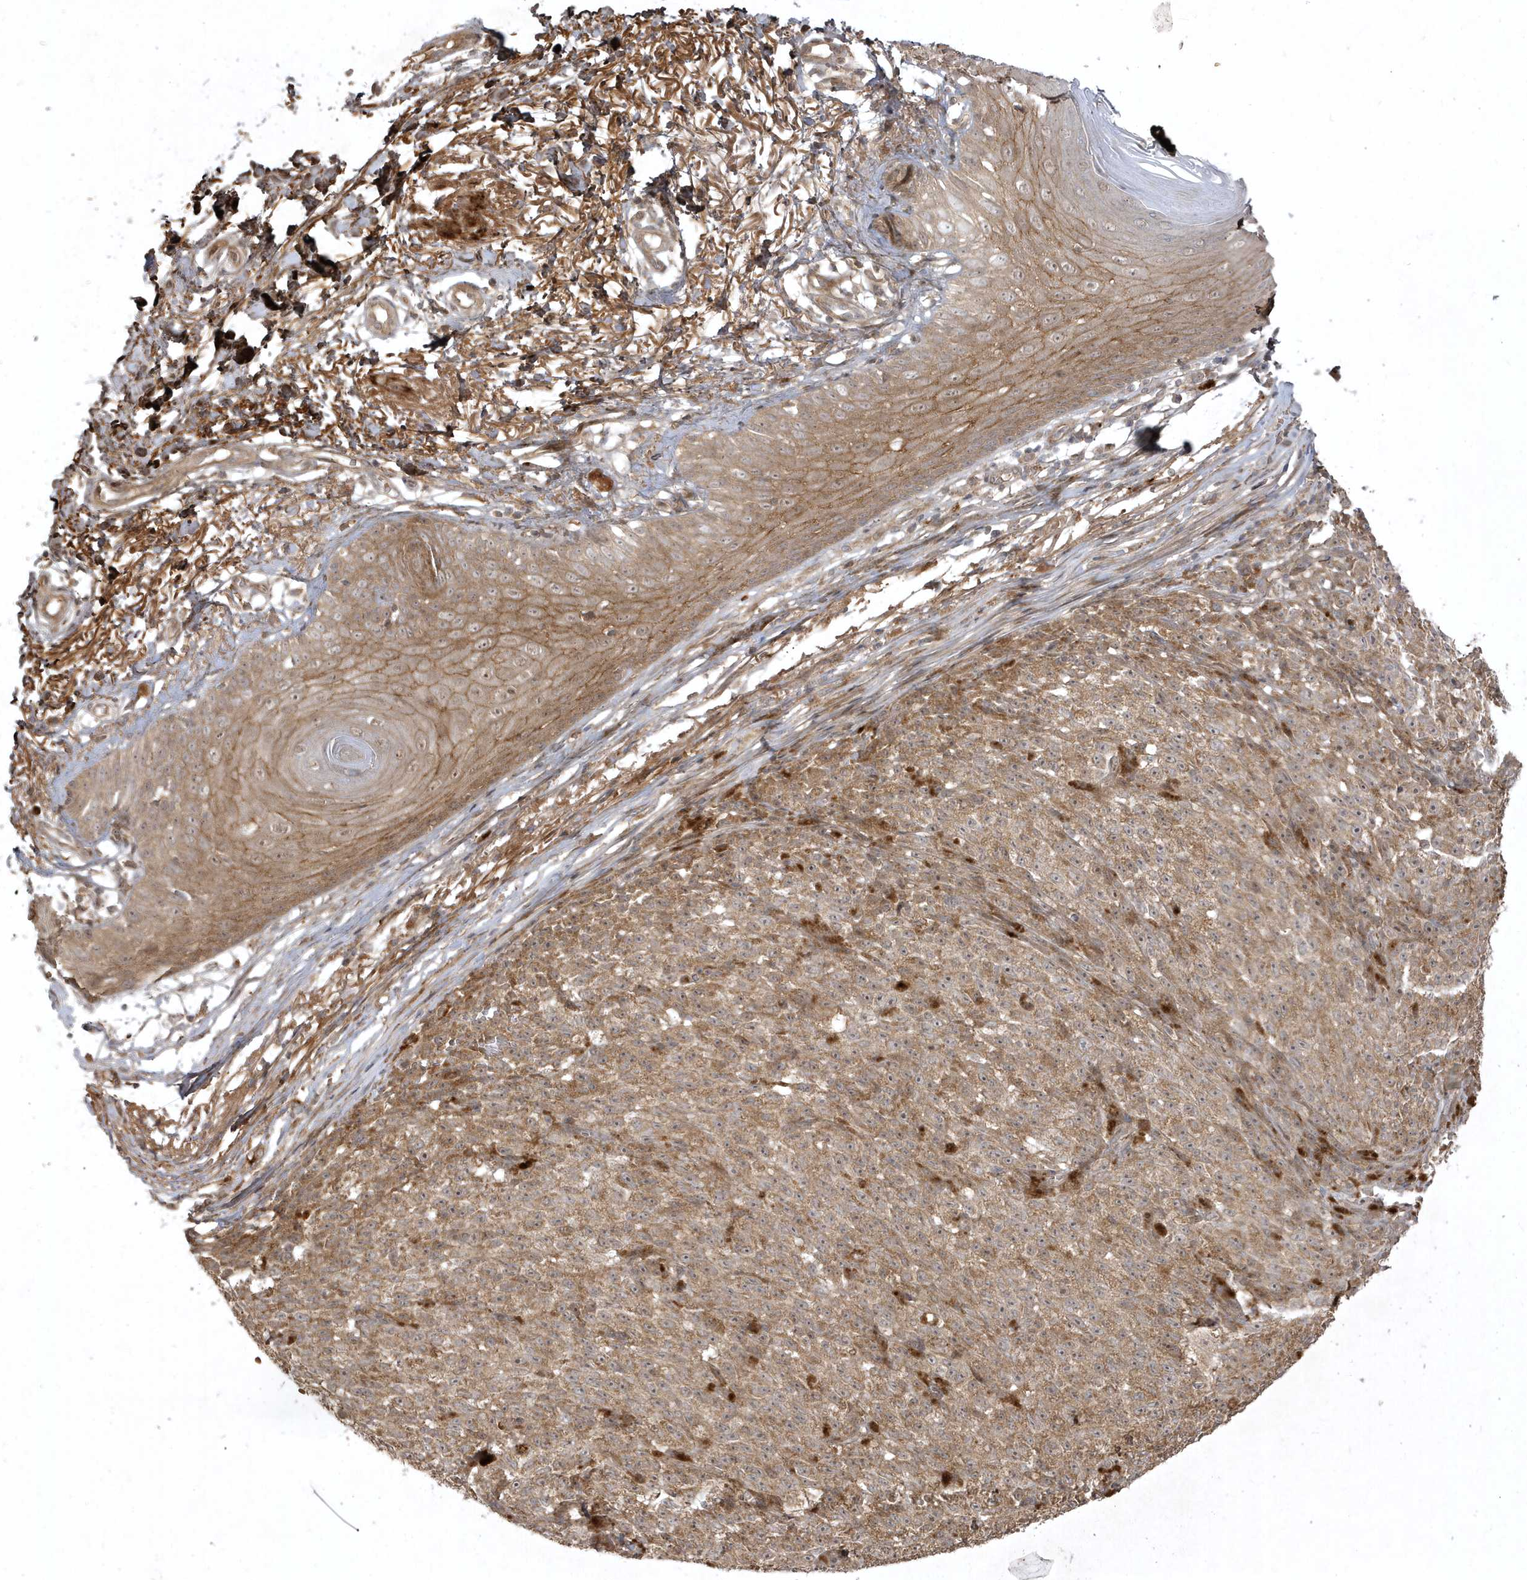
{"staining": {"intensity": "weak", "quantity": ">75%", "location": "cytoplasmic/membranous"}, "tissue": "melanoma", "cell_type": "Tumor cells", "image_type": "cancer", "snomed": [{"axis": "morphology", "description": "Malignant melanoma, NOS"}, {"axis": "topography", "description": "Skin"}], "caption": "Immunohistochemical staining of melanoma exhibits low levels of weak cytoplasmic/membranous staining in about >75% of tumor cells. Nuclei are stained in blue.", "gene": "FAM83C", "patient": {"sex": "female", "age": 82}}